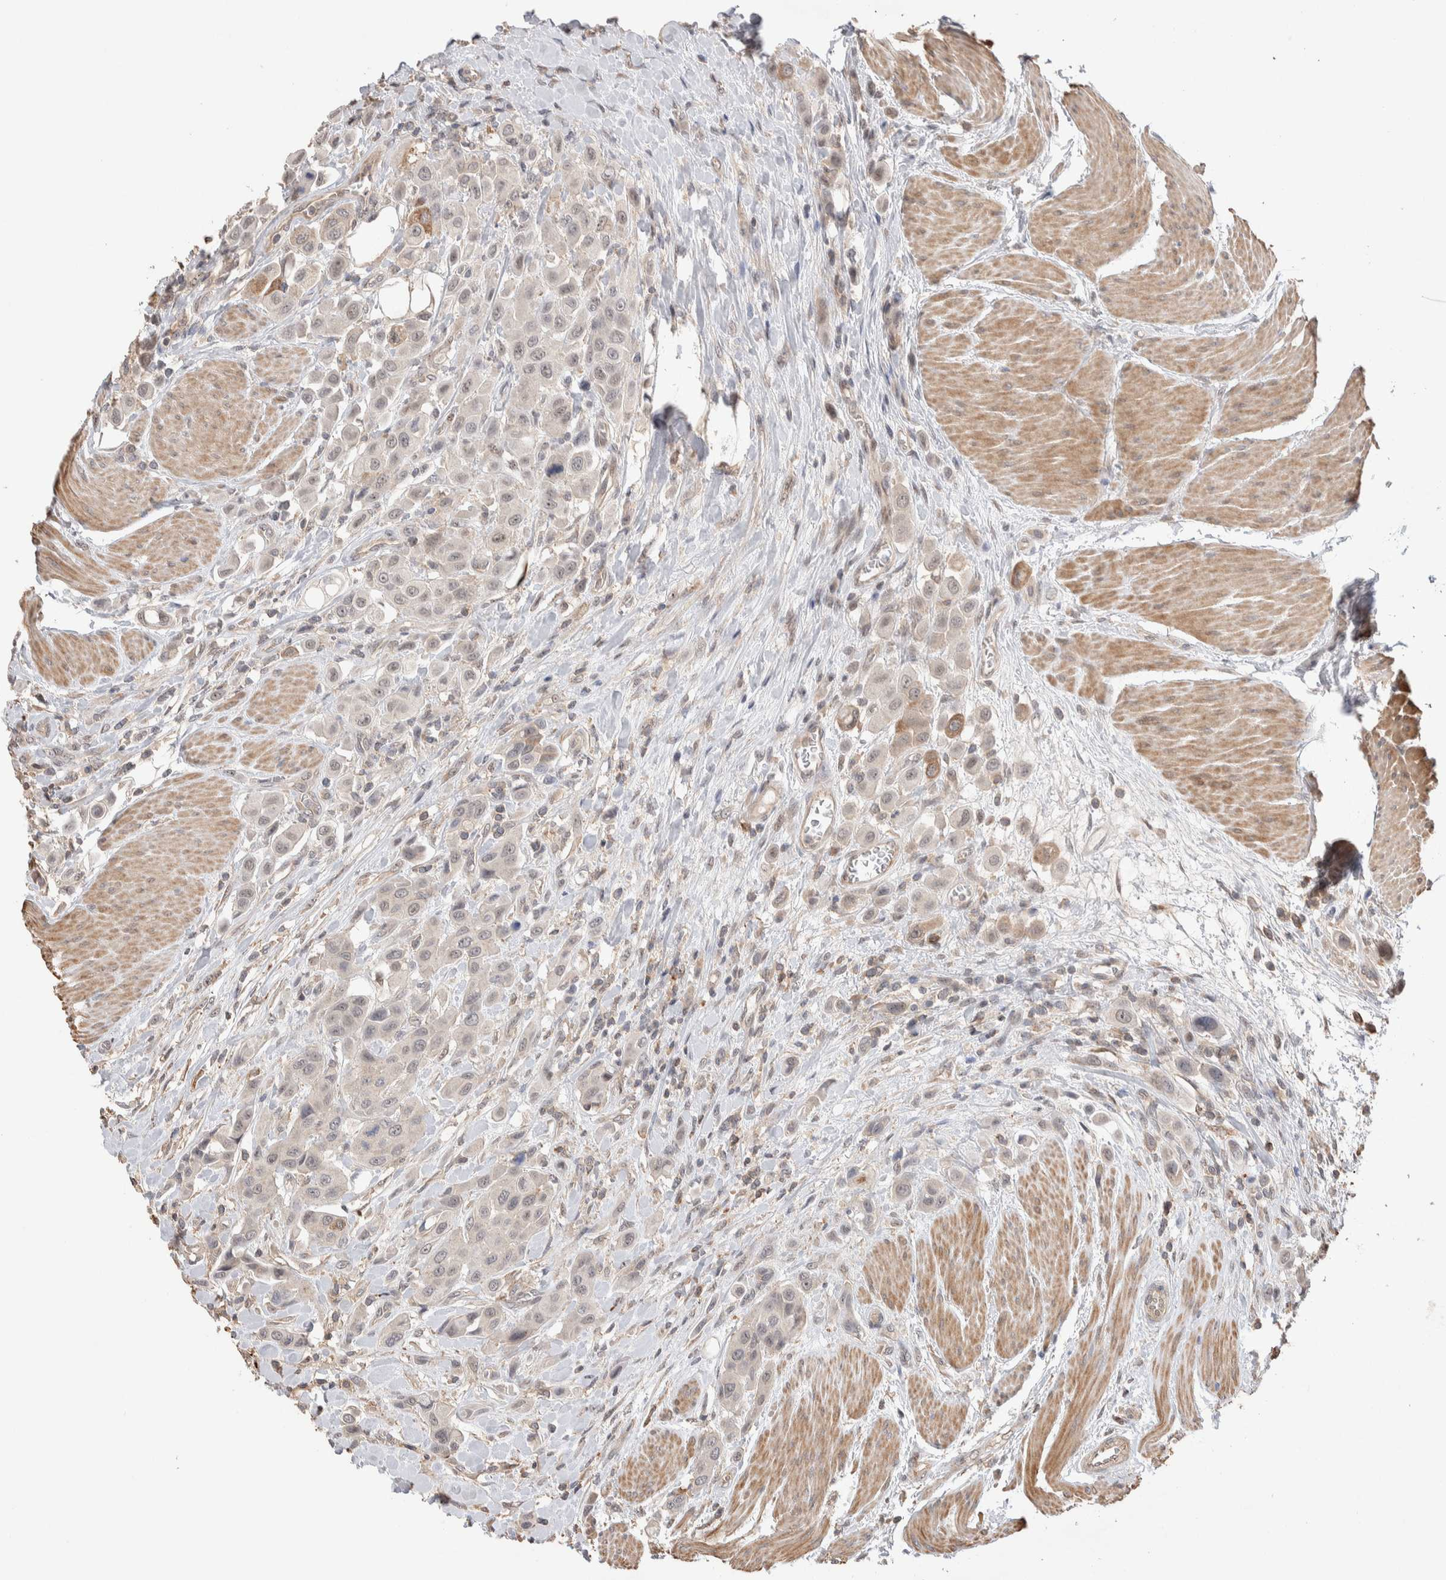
{"staining": {"intensity": "weak", "quantity": "<25%", "location": "nuclear"}, "tissue": "urothelial cancer", "cell_type": "Tumor cells", "image_type": "cancer", "snomed": [{"axis": "morphology", "description": "Urothelial carcinoma, High grade"}, {"axis": "topography", "description": "Urinary bladder"}], "caption": "Immunohistochemical staining of urothelial cancer displays no significant positivity in tumor cells.", "gene": "ZNF704", "patient": {"sex": "male", "age": 50}}